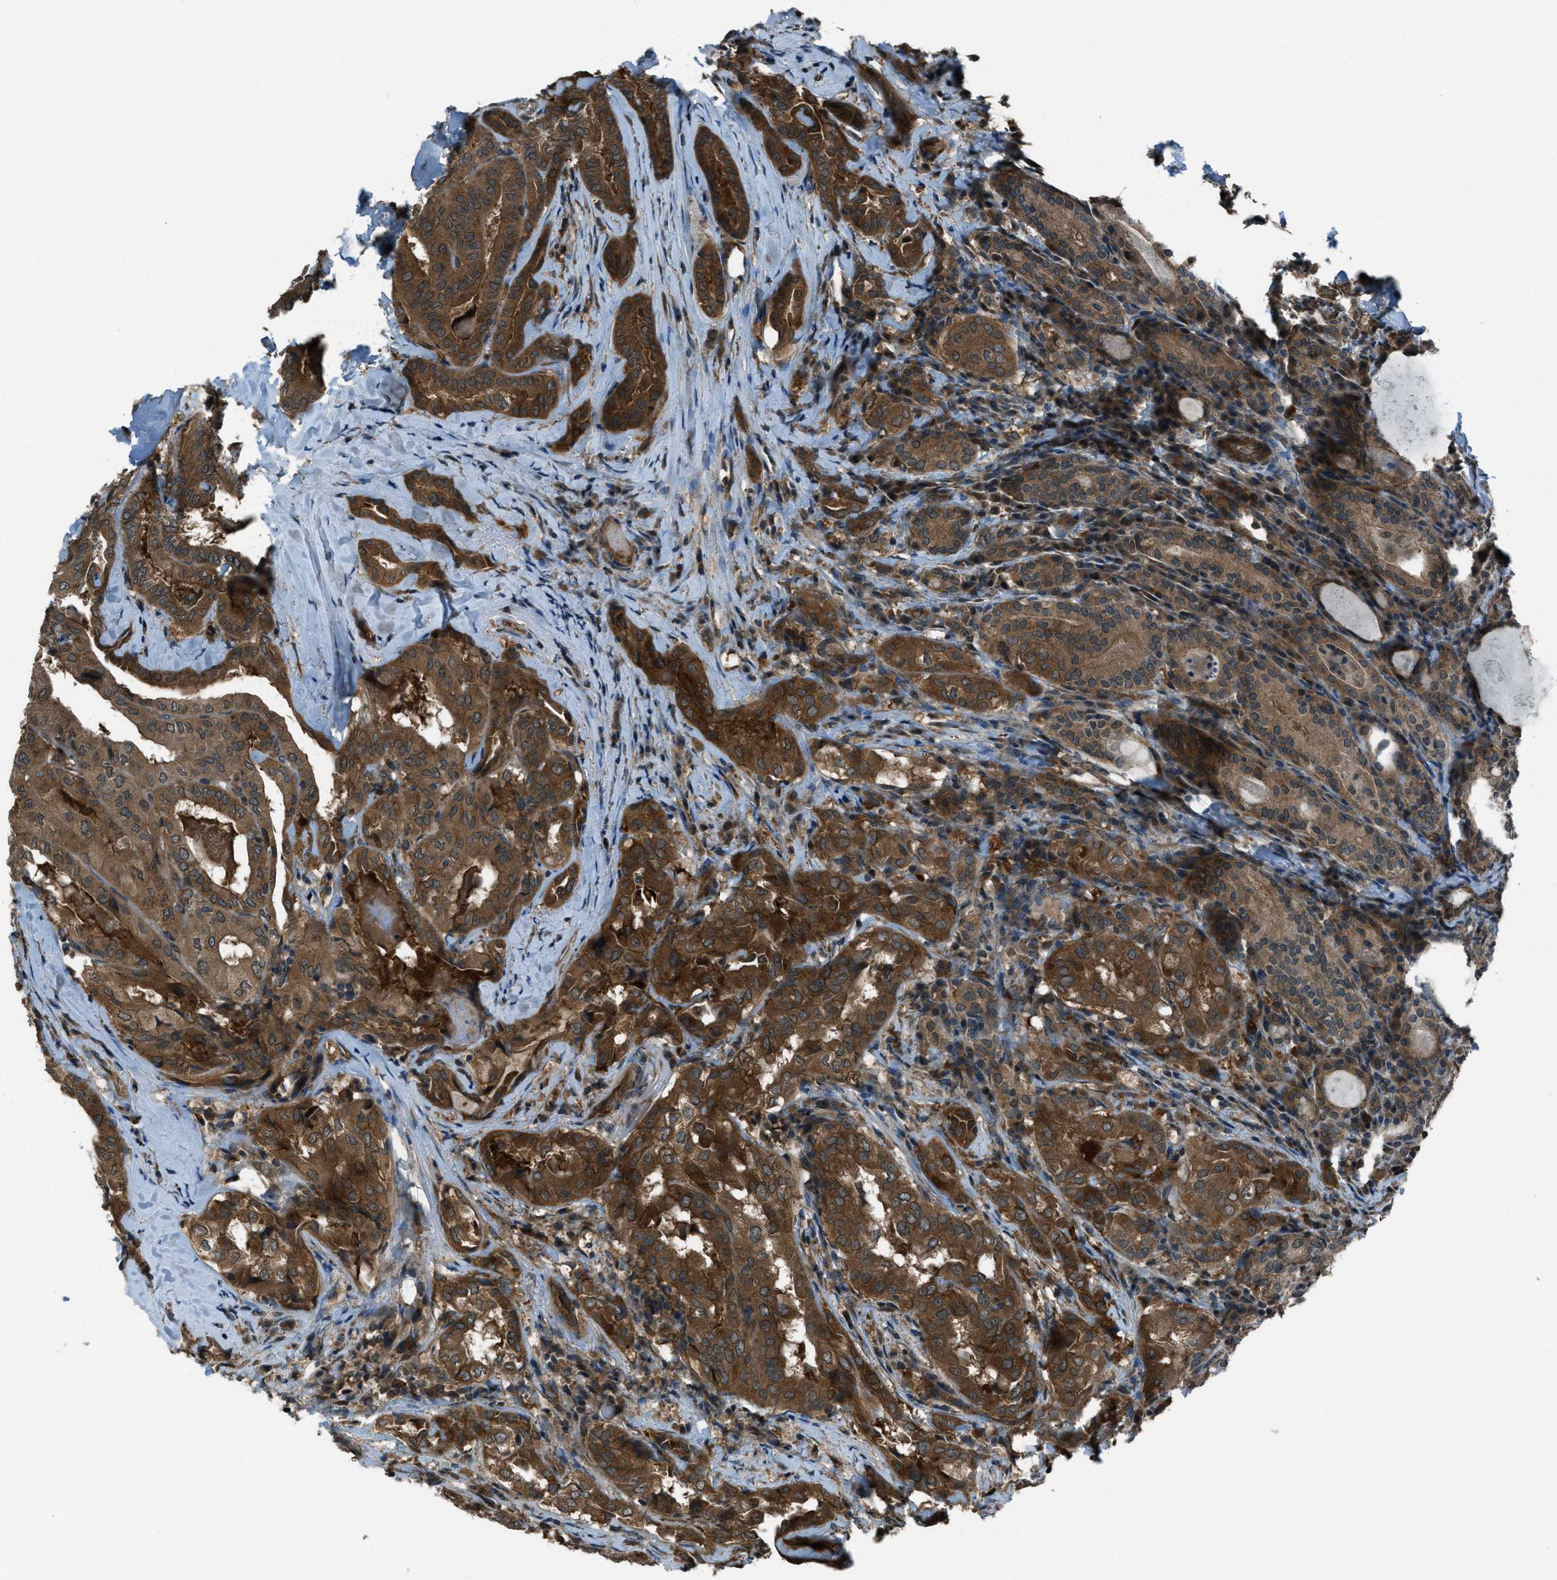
{"staining": {"intensity": "strong", "quantity": "25%-75%", "location": "cytoplasmic/membranous"}, "tissue": "thyroid cancer", "cell_type": "Tumor cells", "image_type": "cancer", "snomed": [{"axis": "morphology", "description": "Papillary adenocarcinoma, NOS"}, {"axis": "topography", "description": "Thyroid gland"}], "caption": "Protein staining of thyroid cancer tissue shows strong cytoplasmic/membranous positivity in about 25%-75% of tumor cells. Nuclei are stained in blue.", "gene": "ASAP2", "patient": {"sex": "female", "age": 42}}